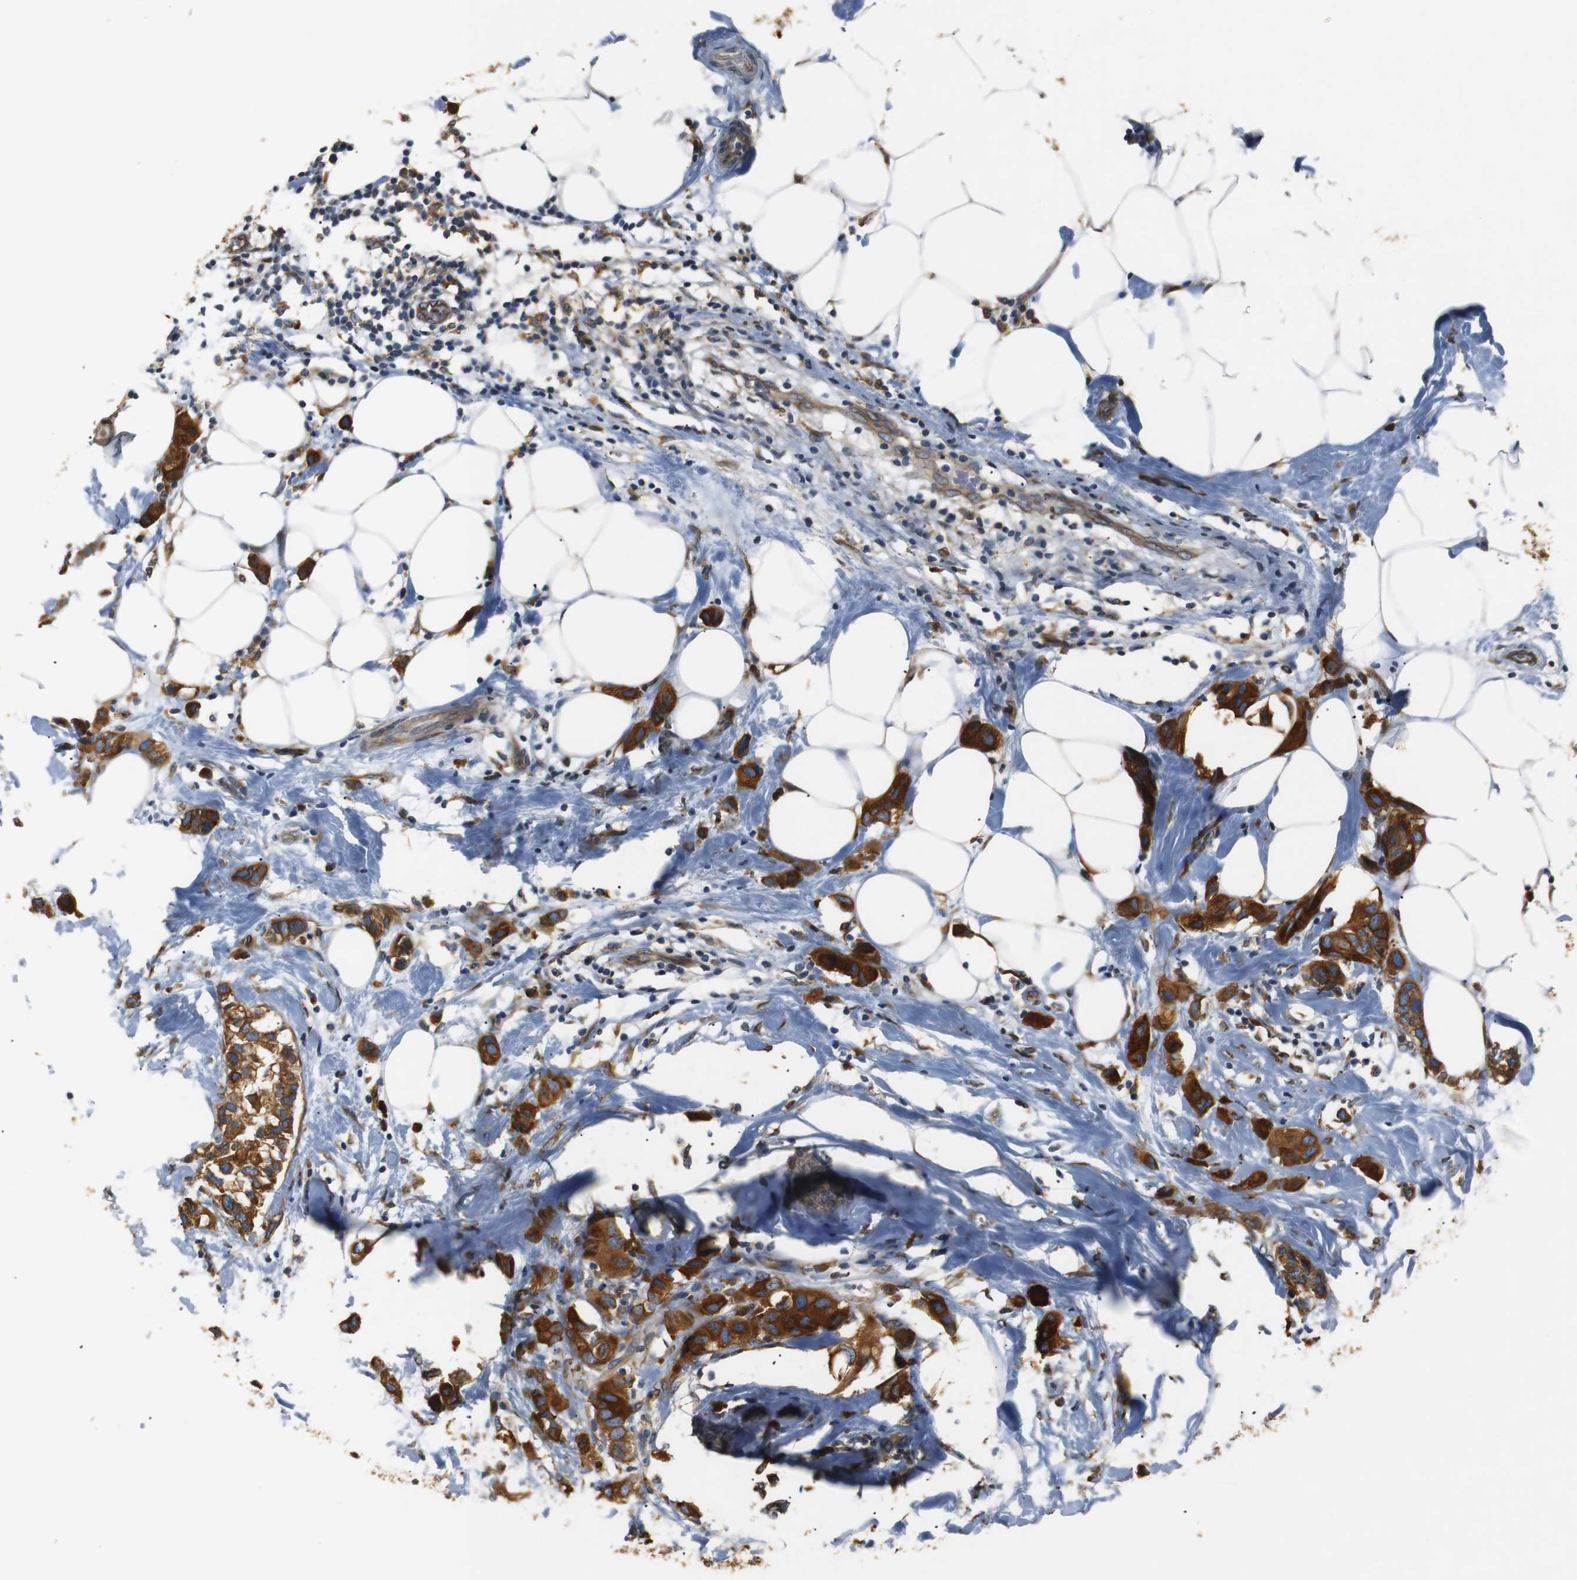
{"staining": {"intensity": "strong", "quantity": ">75%", "location": "cytoplasmic/membranous"}, "tissue": "breast cancer", "cell_type": "Tumor cells", "image_type": "cancer", "snomed": [{"axis": "morphology", "description": "Normal tissue, NOS"}, {"axis": "morphology", "description": "Duct carcinoma"}, {"axis": "topography", "description": "Breast"}], "caption": "Breast cancer (invasive ductal carcinoma) tissue shows strong cytoplasmic/membranous positivity in about >75% of tumor cells", "gene": "TMED2", "patient": {"sex": "female", "age": 50}}